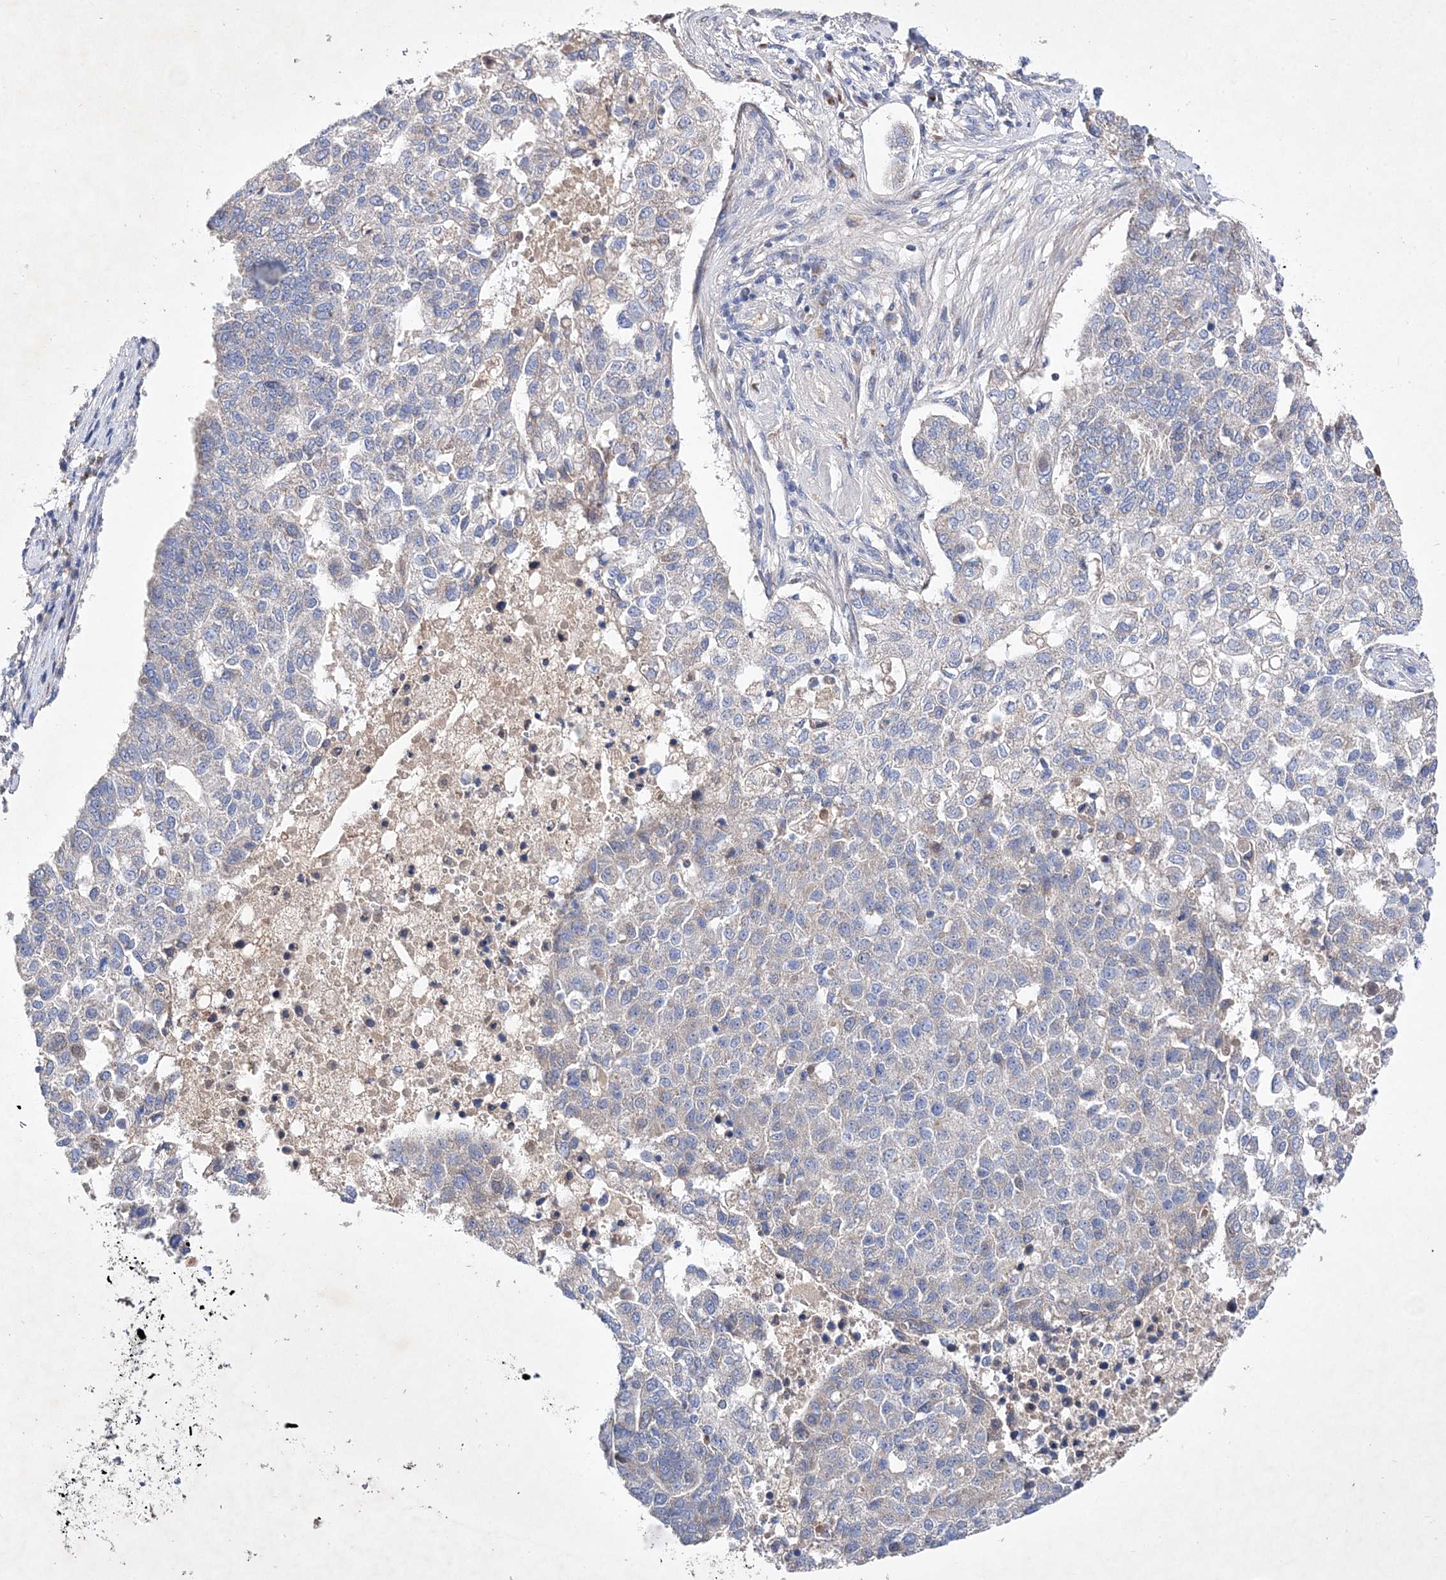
{"staining": {"intensity": "weak", "quantity": "<25%", "location": "cytoplasmic/membranous"}, "tissue": "pancreatic cancer", "cell_type": "Tumor cells", "image_type": "cancer", "snomed": [{"axis": "morphology", "description": "Adenocarcinoma, NOS"}, {"axis": "topography", "description": "Pancreas"}], "caption": "The image shows no staining of tumor cells in adenocarcinoma (pancreatic).", "gene": "METTL8", "patient": {"sex": "female", "age": 61}}